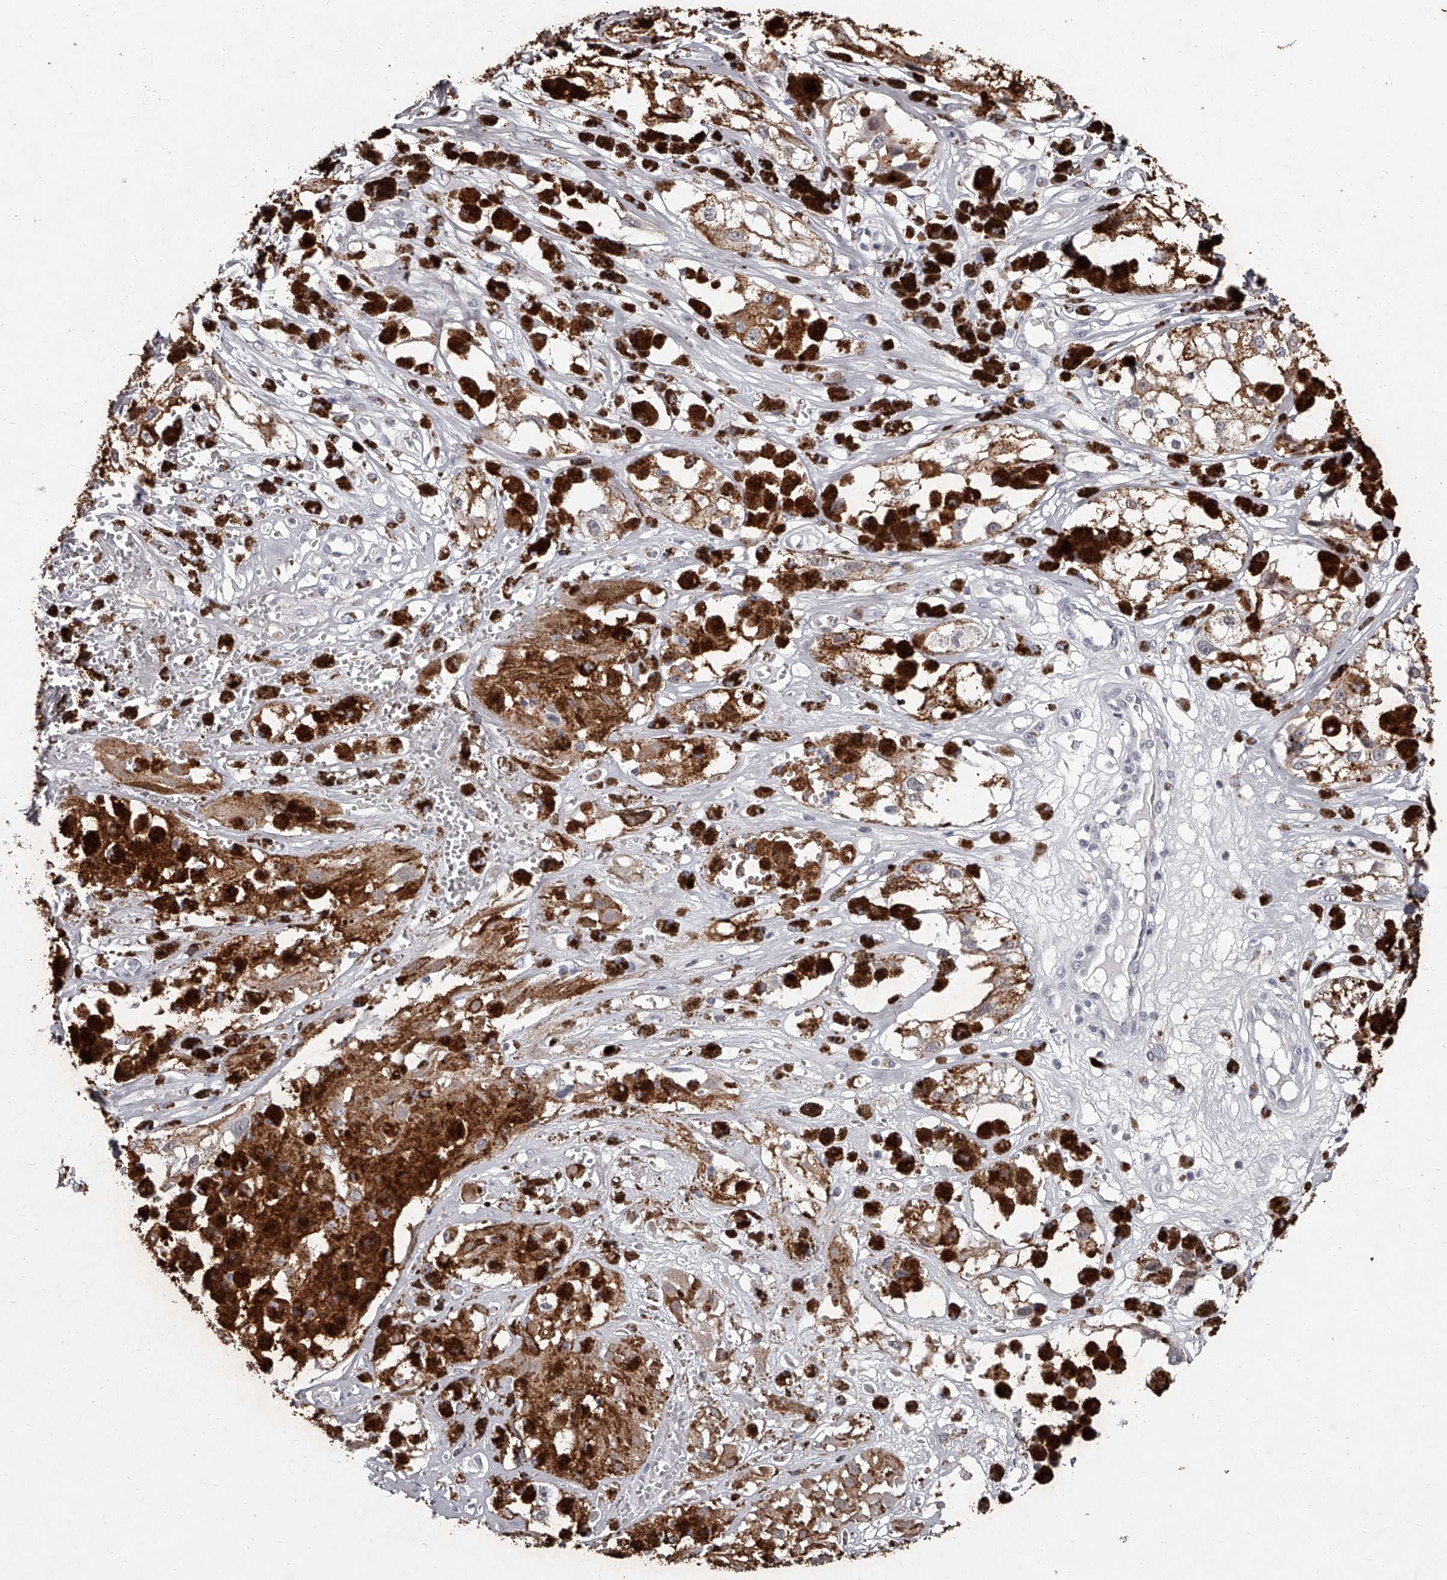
{"staining": {"intensity": "negative", "quantity": "none", "location": "none"}, "tissue": "melanoma", "cell_type": "Tumor cells", "image_type": "cancer", "snomed": [{"axis": "morphology", "description": "Malignant melanoma, NOS"}, {"axis": "topography", "description": "Skin"}], "caption": "DAB immunohistochemical staining of human melanoma reveals no significant expression in tumor cells.", "gene": "NT5DC1", "patient": {"sex": "male", "age": 88}}